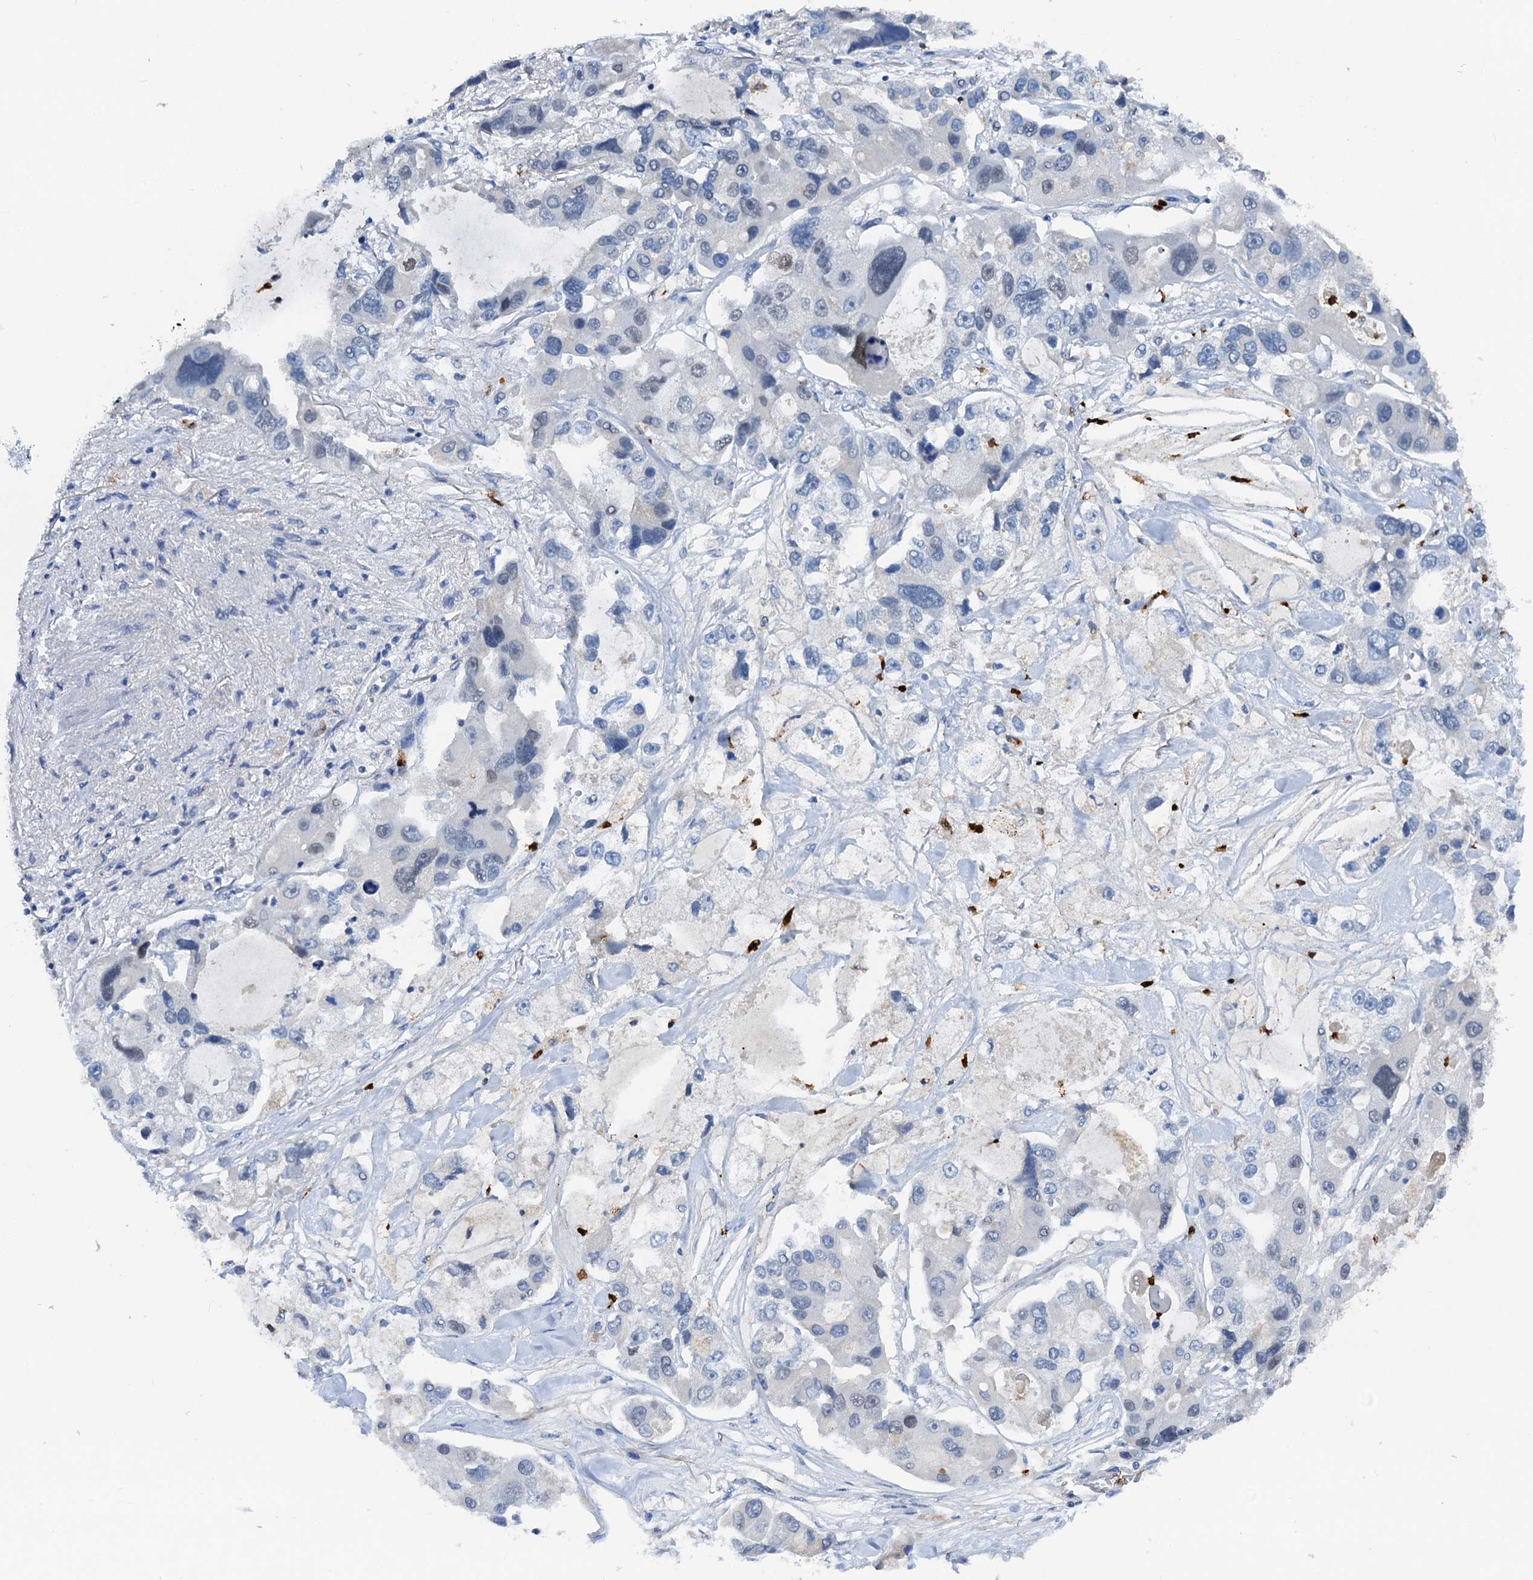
{"staining": {"intensity": "negative", "quantity": "none", "location": "none"}, "tissue": "lung cancer", "cell_type": "Tumor cells", "image_type": "cancer", "snomed": [{"axis": "morphology", "description": "Adenocarcinoma, NOS"}, {"axis": "topography", "description": "Lung"}], "caption": "Human lung cancer stained for a protein using IHC displays no positivity in tumor cells.", "gene": "OTOA", "patient": {"sex": "female", "age": 54}}